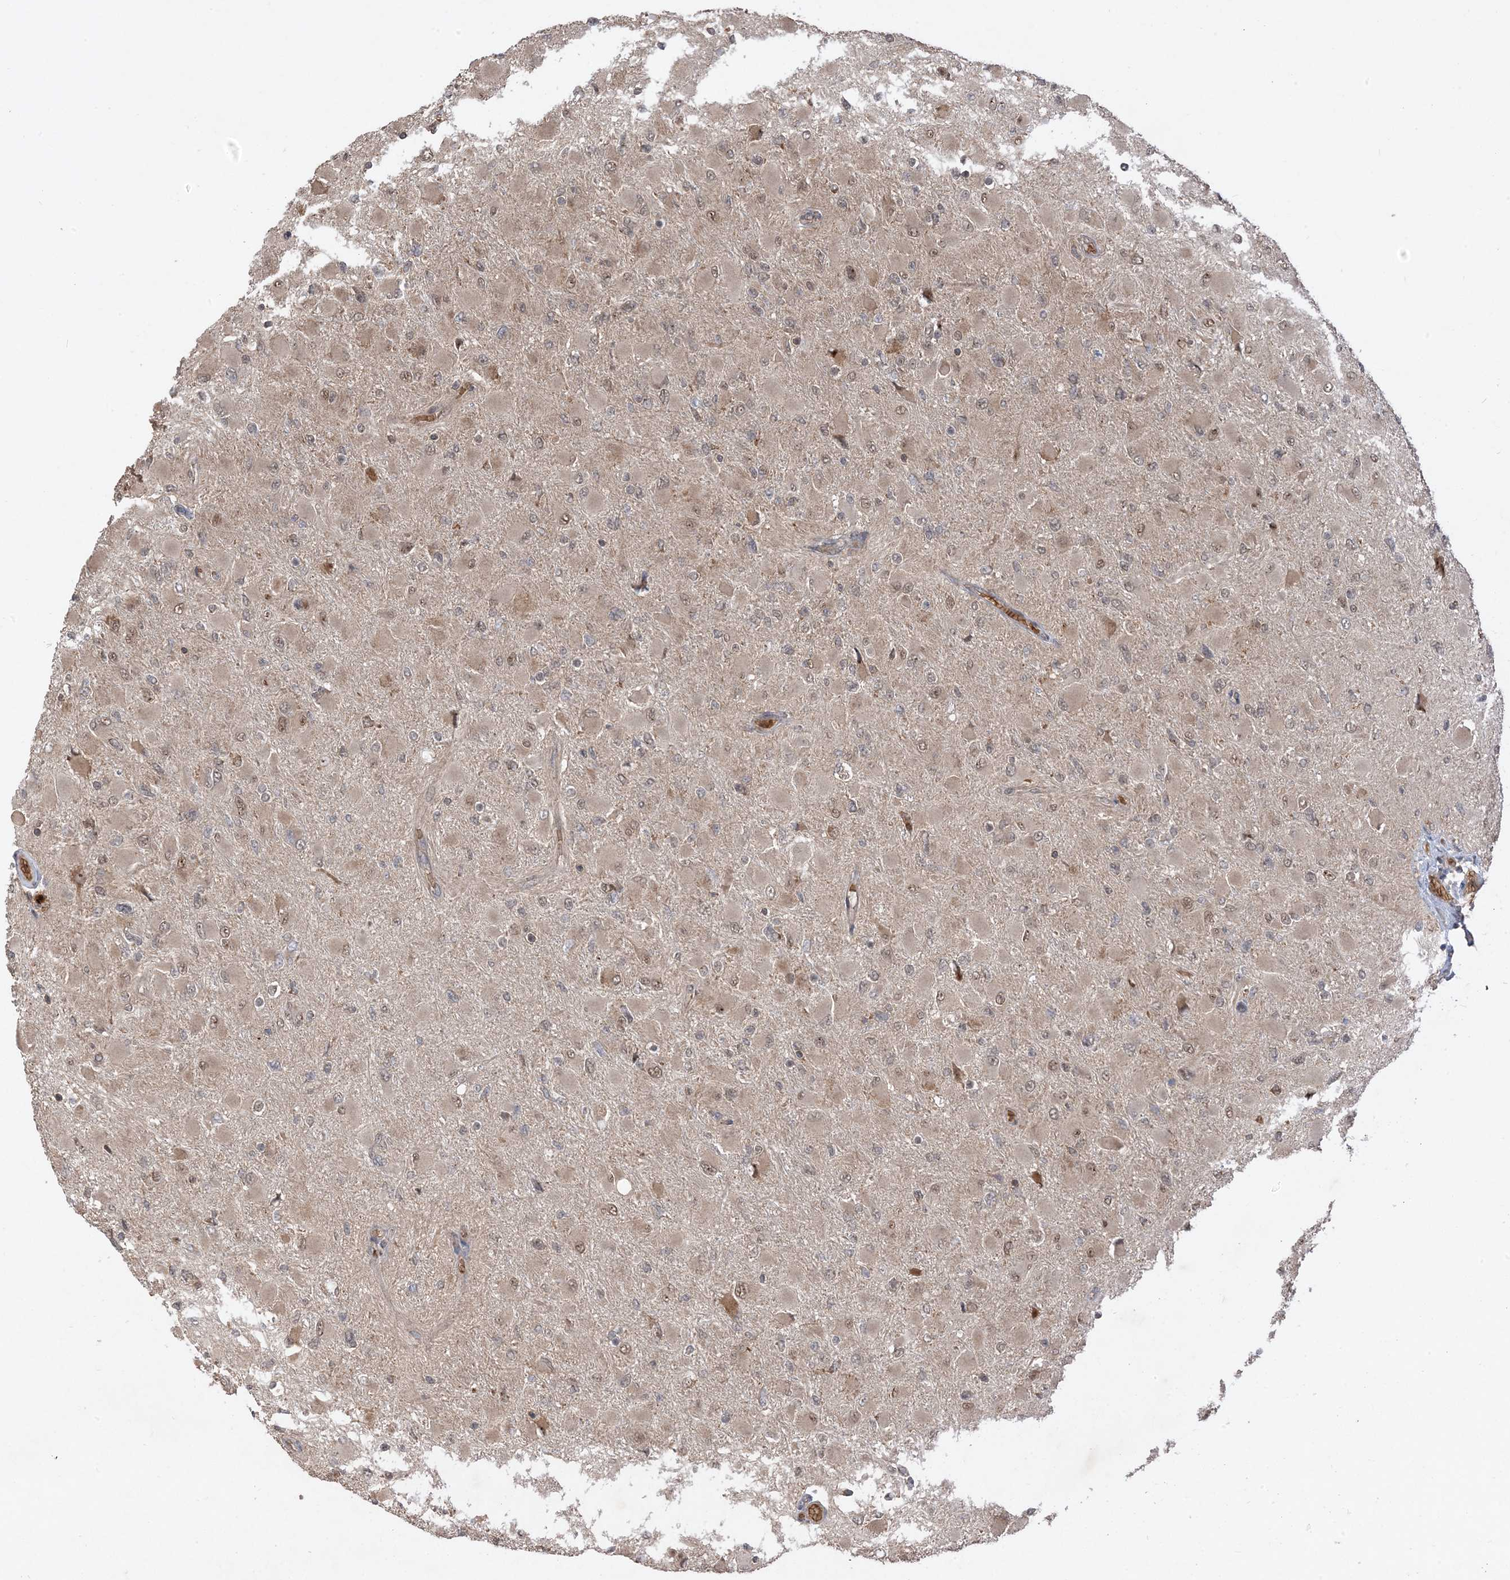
{"staining": {"intensity": "weak", "quantity": "25%-75%", "location": "nuclear"}, "tissue": "glioma", "cell_type": "Tumor cells", "image_type": "cancer", "snomed": [{"axis": "morphology", "description": "Glioma, malignant, High grade"}, {"axis": "topography", "description": "Cerebral cortex"}], "caption": "A photomicrograph of malignant high-grade glioma stained for a protein reveals weak nuclear brown staining in tumor cells.", "gene": "PUSL1", "patient": {"sex": "female", "age": 36}}